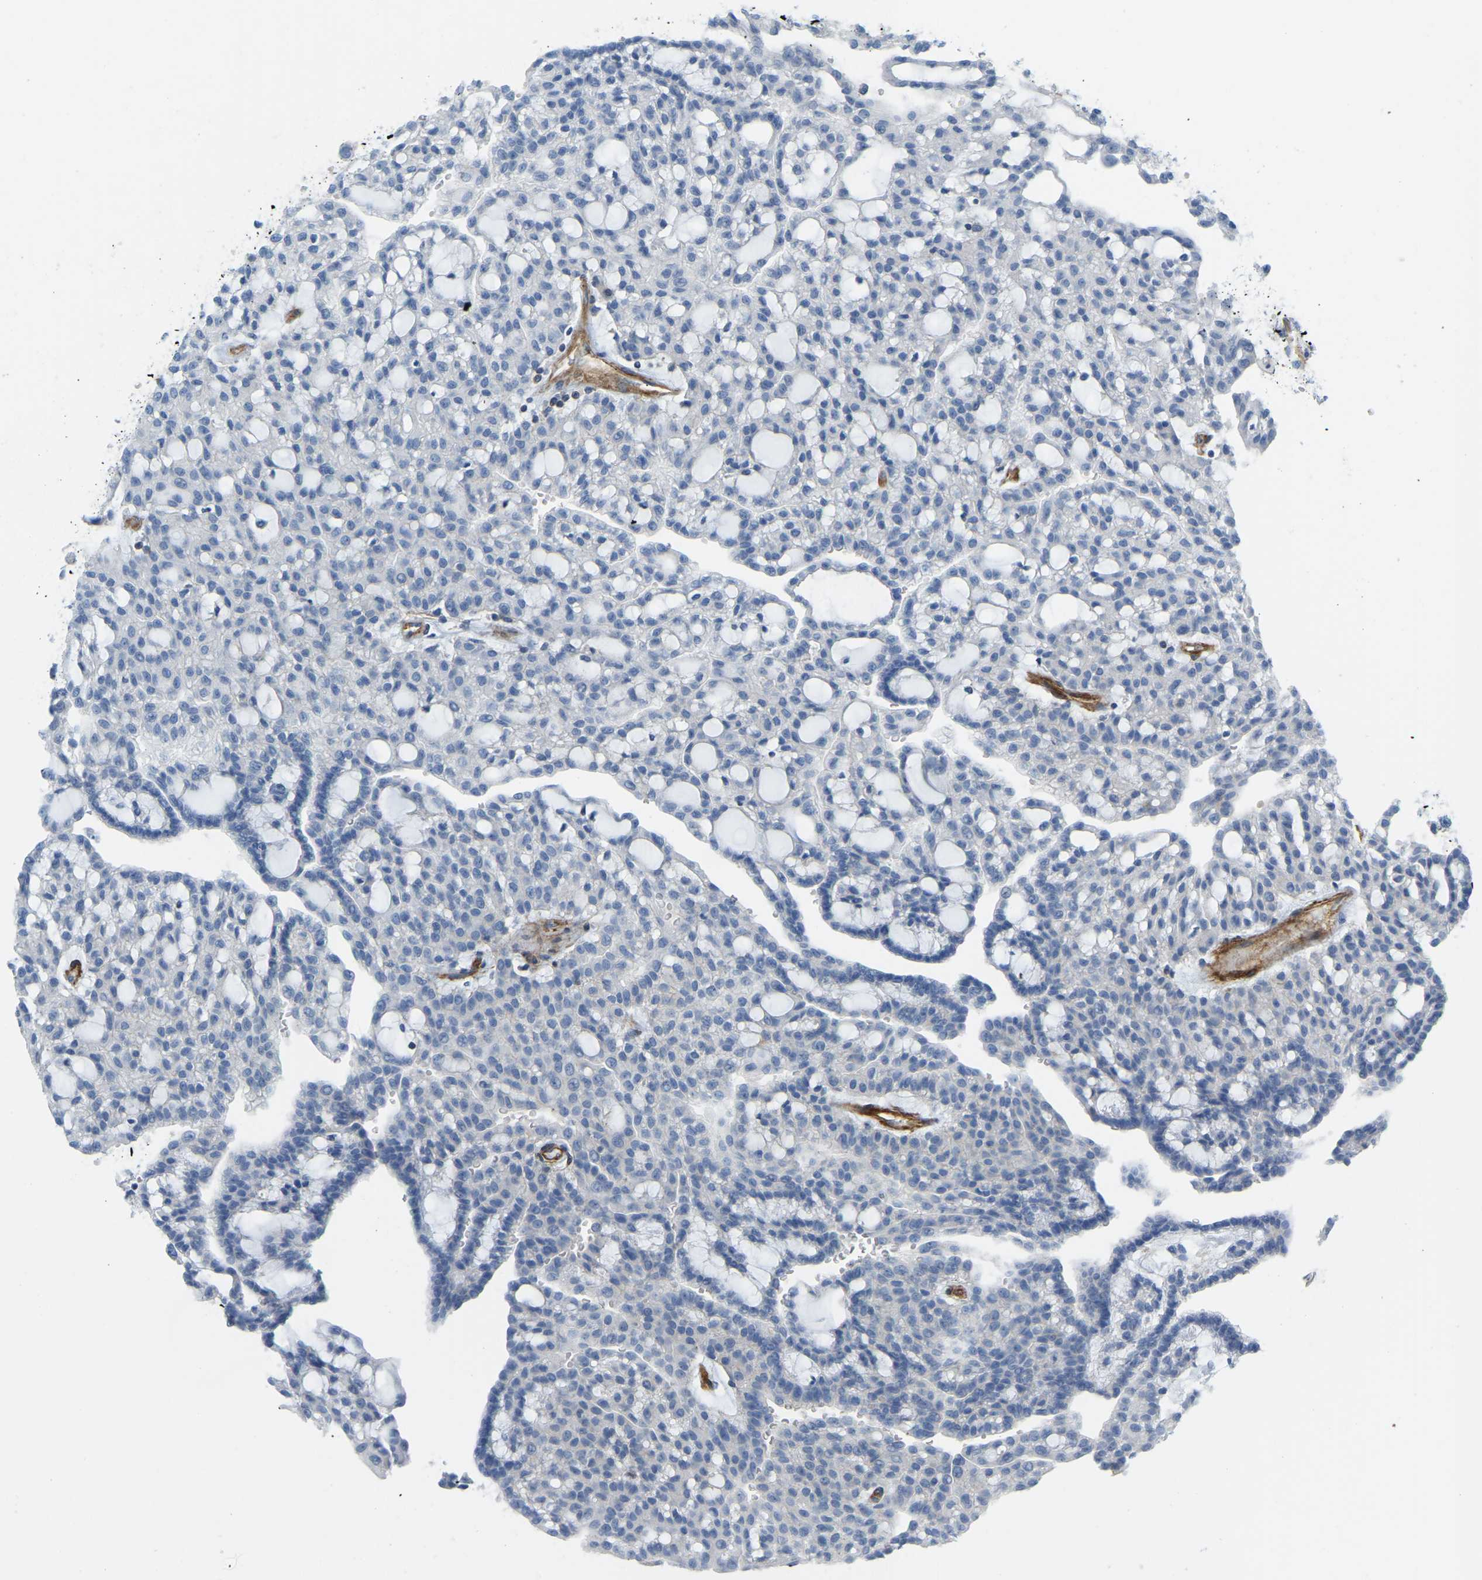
{"staining": {"intensity": "negative", "quantity": "none", "location": "none"}, "tissue": "renal cancer", "cell_type": "Tumor cells", "image_type": "cancer", "snomed": [{"axis": "morphology", "description": "Adenocarcinoma, NOS"}, {"axis": "topography", "description": "Kidney"}], "caption": "Adenocarcinoma (renal) was stained to show a protein in brown. There is no significant staining in tumor cells. Brightfield microscopy of immunohistochemistry stained with DAB (3,3'-diaminobenzidine) (brown) and hematoxylin (blue), captured at high magnification.", "gene": "MYL3", "patient": {"sex": "male", "age": 63}}